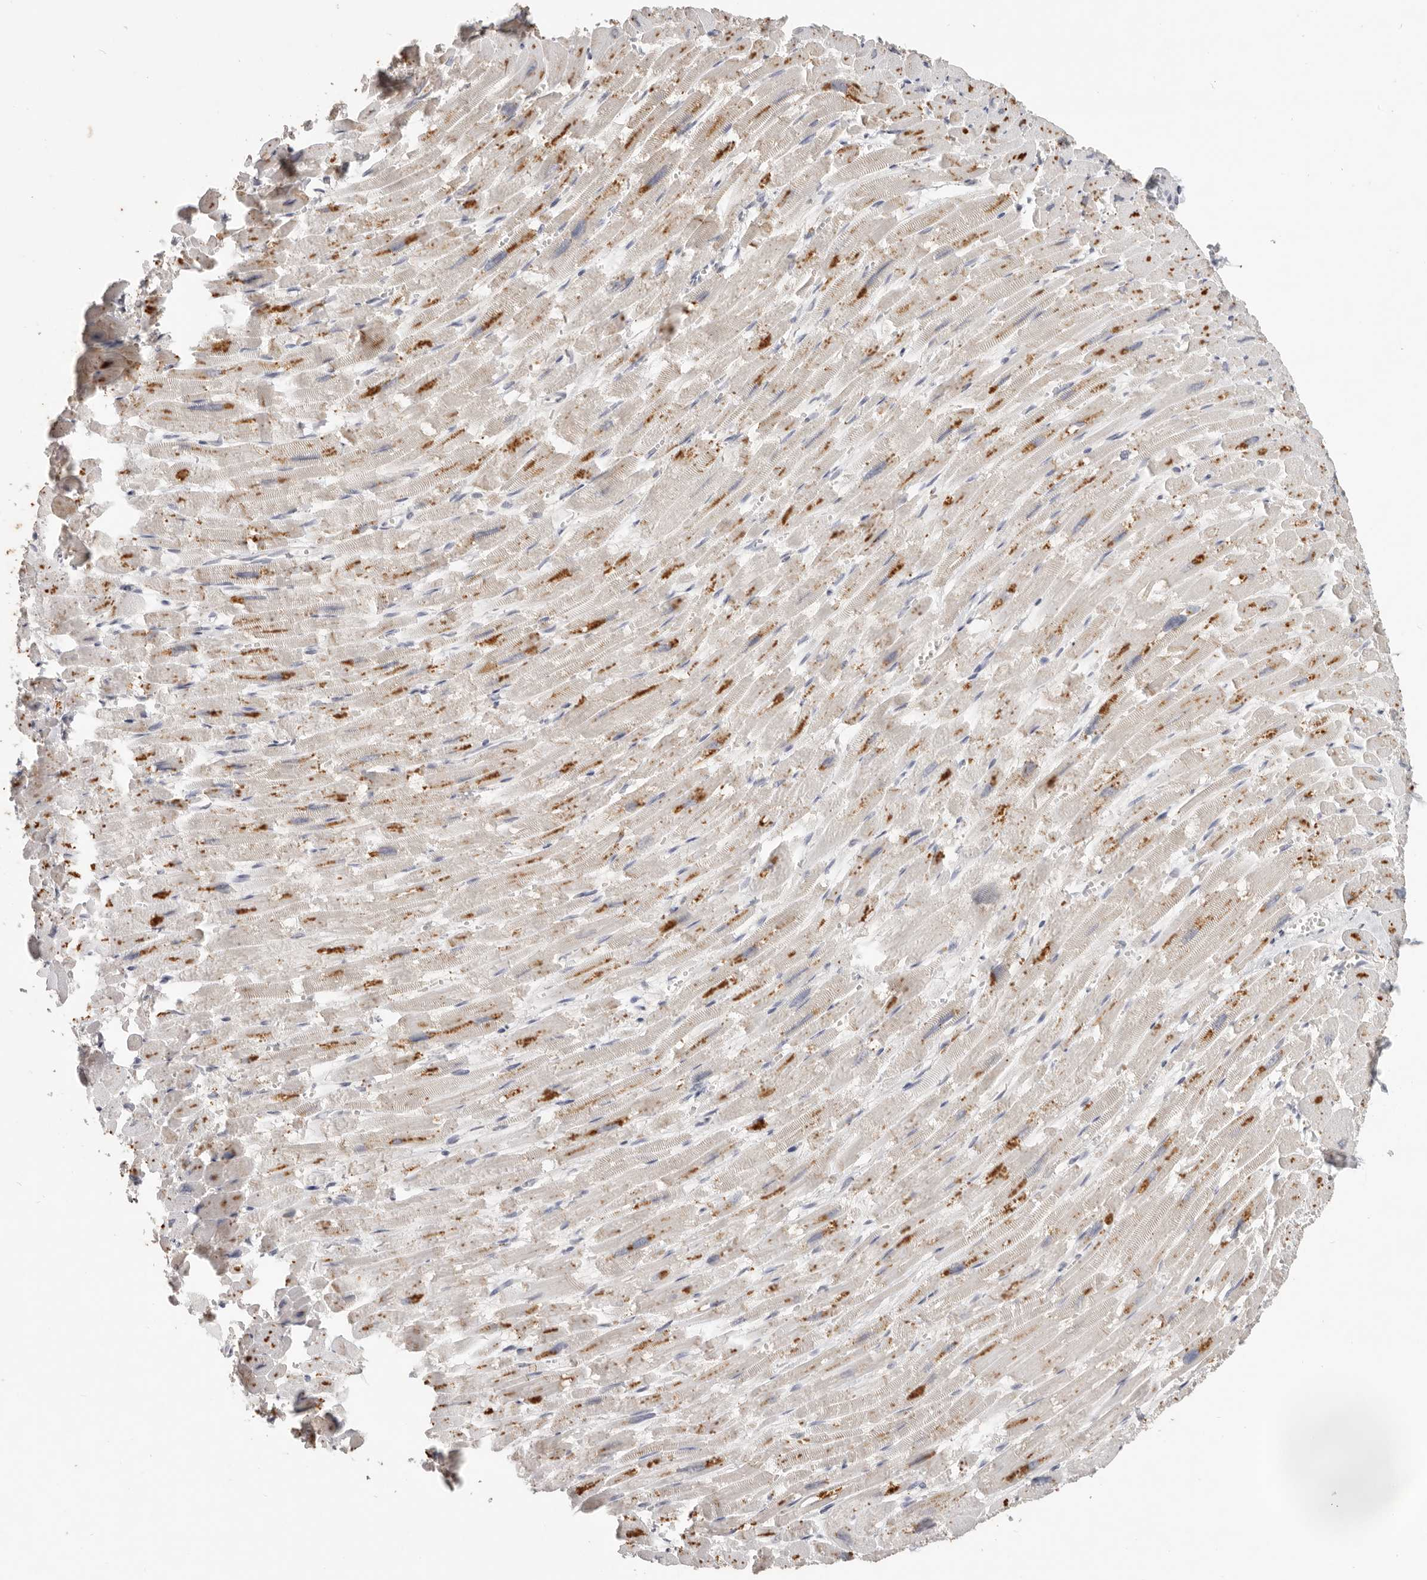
{"staining": {"intensity": "moderate", "quantity": ">75%", "location": "cytoplasmic/membranous"}, "tissue": "heart muscle", "cell_type": "Cardiomyocytes", "image_type": "normal", "snomed": [{"axis": "morphology", "description": "Normal tissue, NOS"}, {"axis": "topography", "description": "Heart"}], "caption": "Heart muscle stained with DAB IHC exhibits medium levels of moderate cytoplasmic/membranous positivity in about >75% of cardiomyocytes.", "gene": "WDR77", "patient": {"sex": "male", "age": 54}}